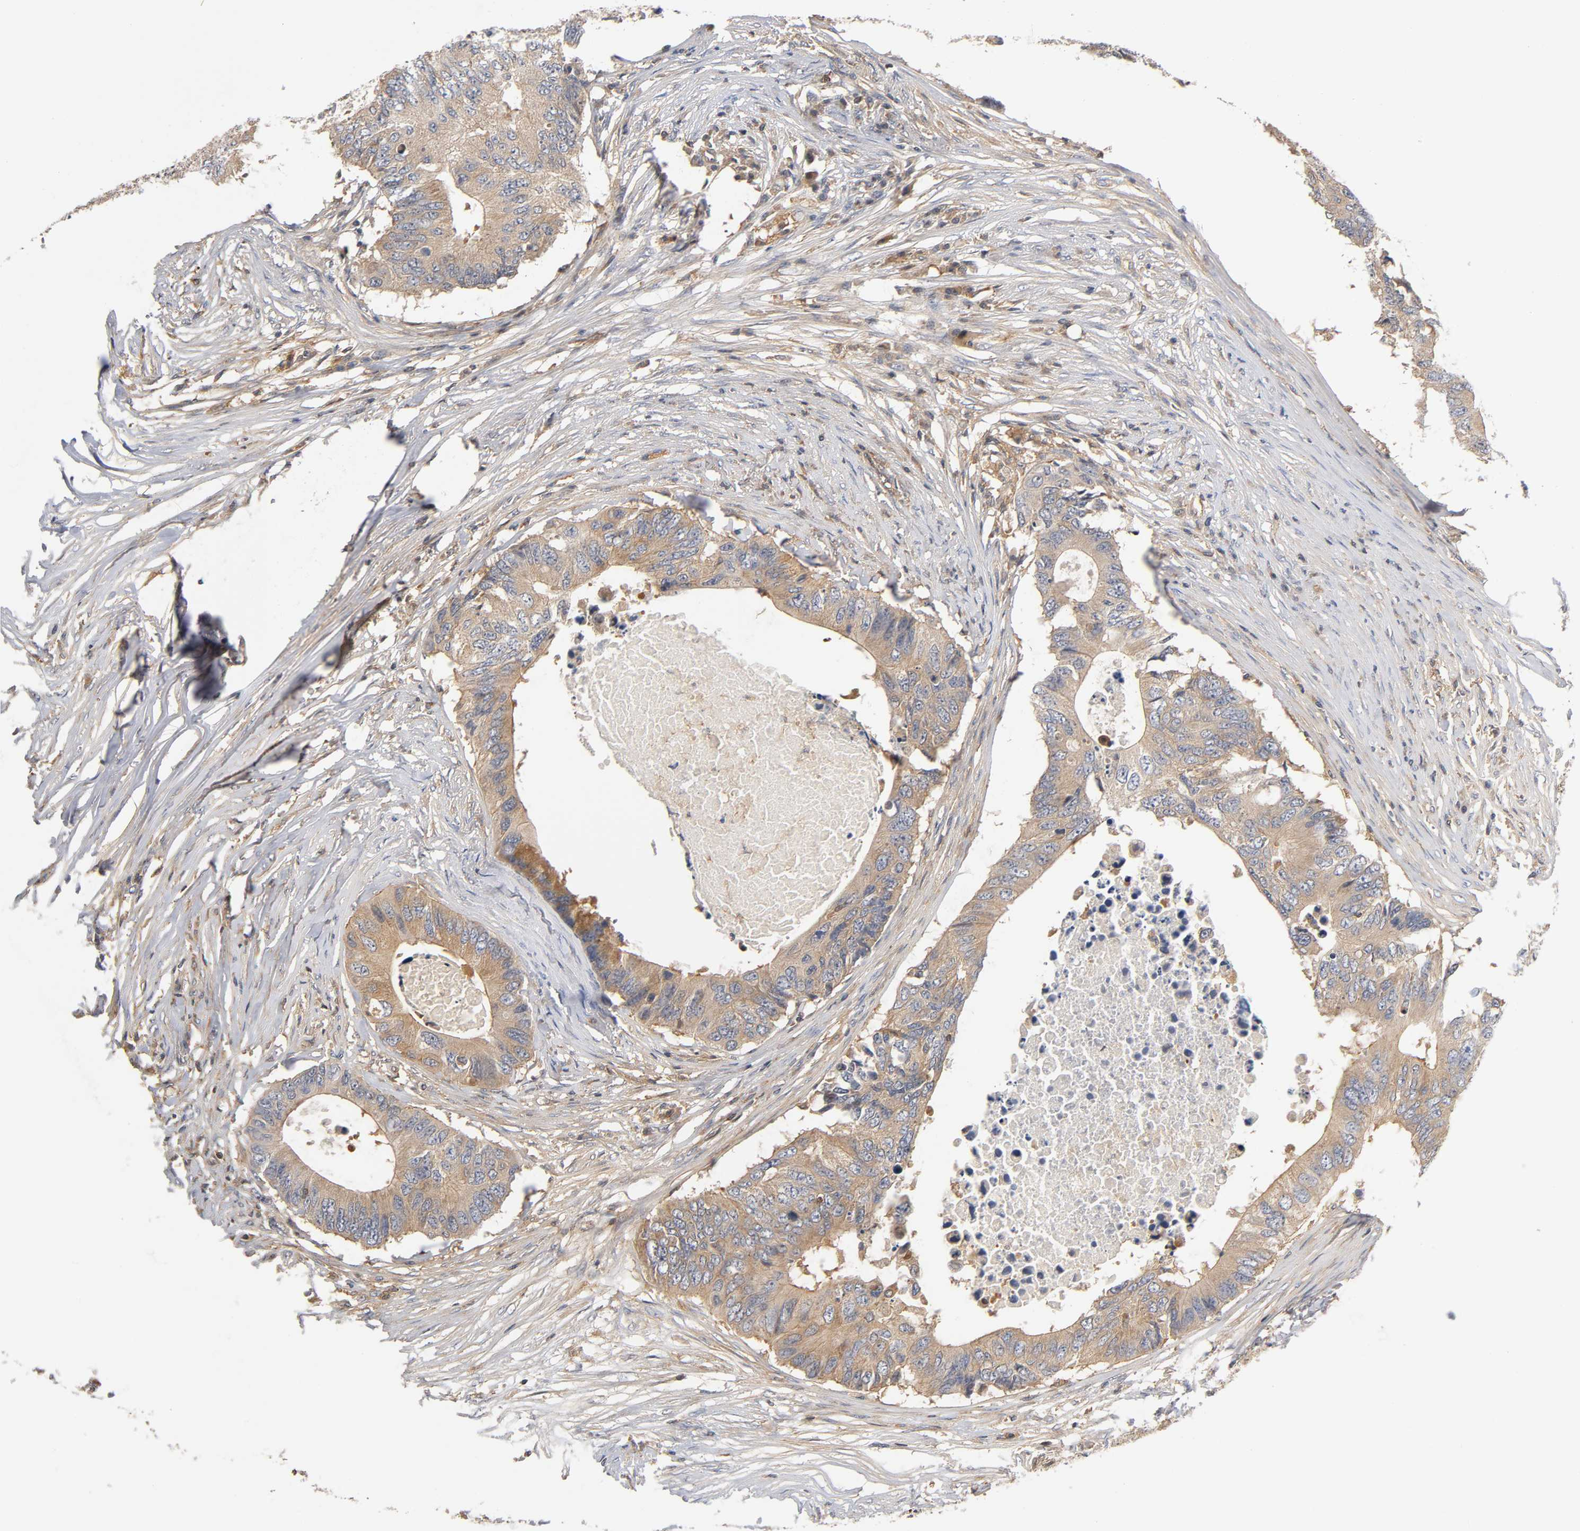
{"staining": {"intensity": "moderate", "quantity": ">75%", "location": "cytoplasmic/membranous"}, "tissue": "colorectal cancer", "cell_type": "Tumor cells", "image_type": "cancer", "snomed": [{"axis": "morphology", "description": "Adenocarcinoma, NOS"}, {"axis": "topography", "description": "Colon"}], "caption": "Protein expression analysis of colorectal cancer (adenocarcinoma) shows moderate cytoplasmic/membranous staining in about >75% of tumor cells.", "gene": "ACTR2", "patient": {"sex": "male", "age": 71}}